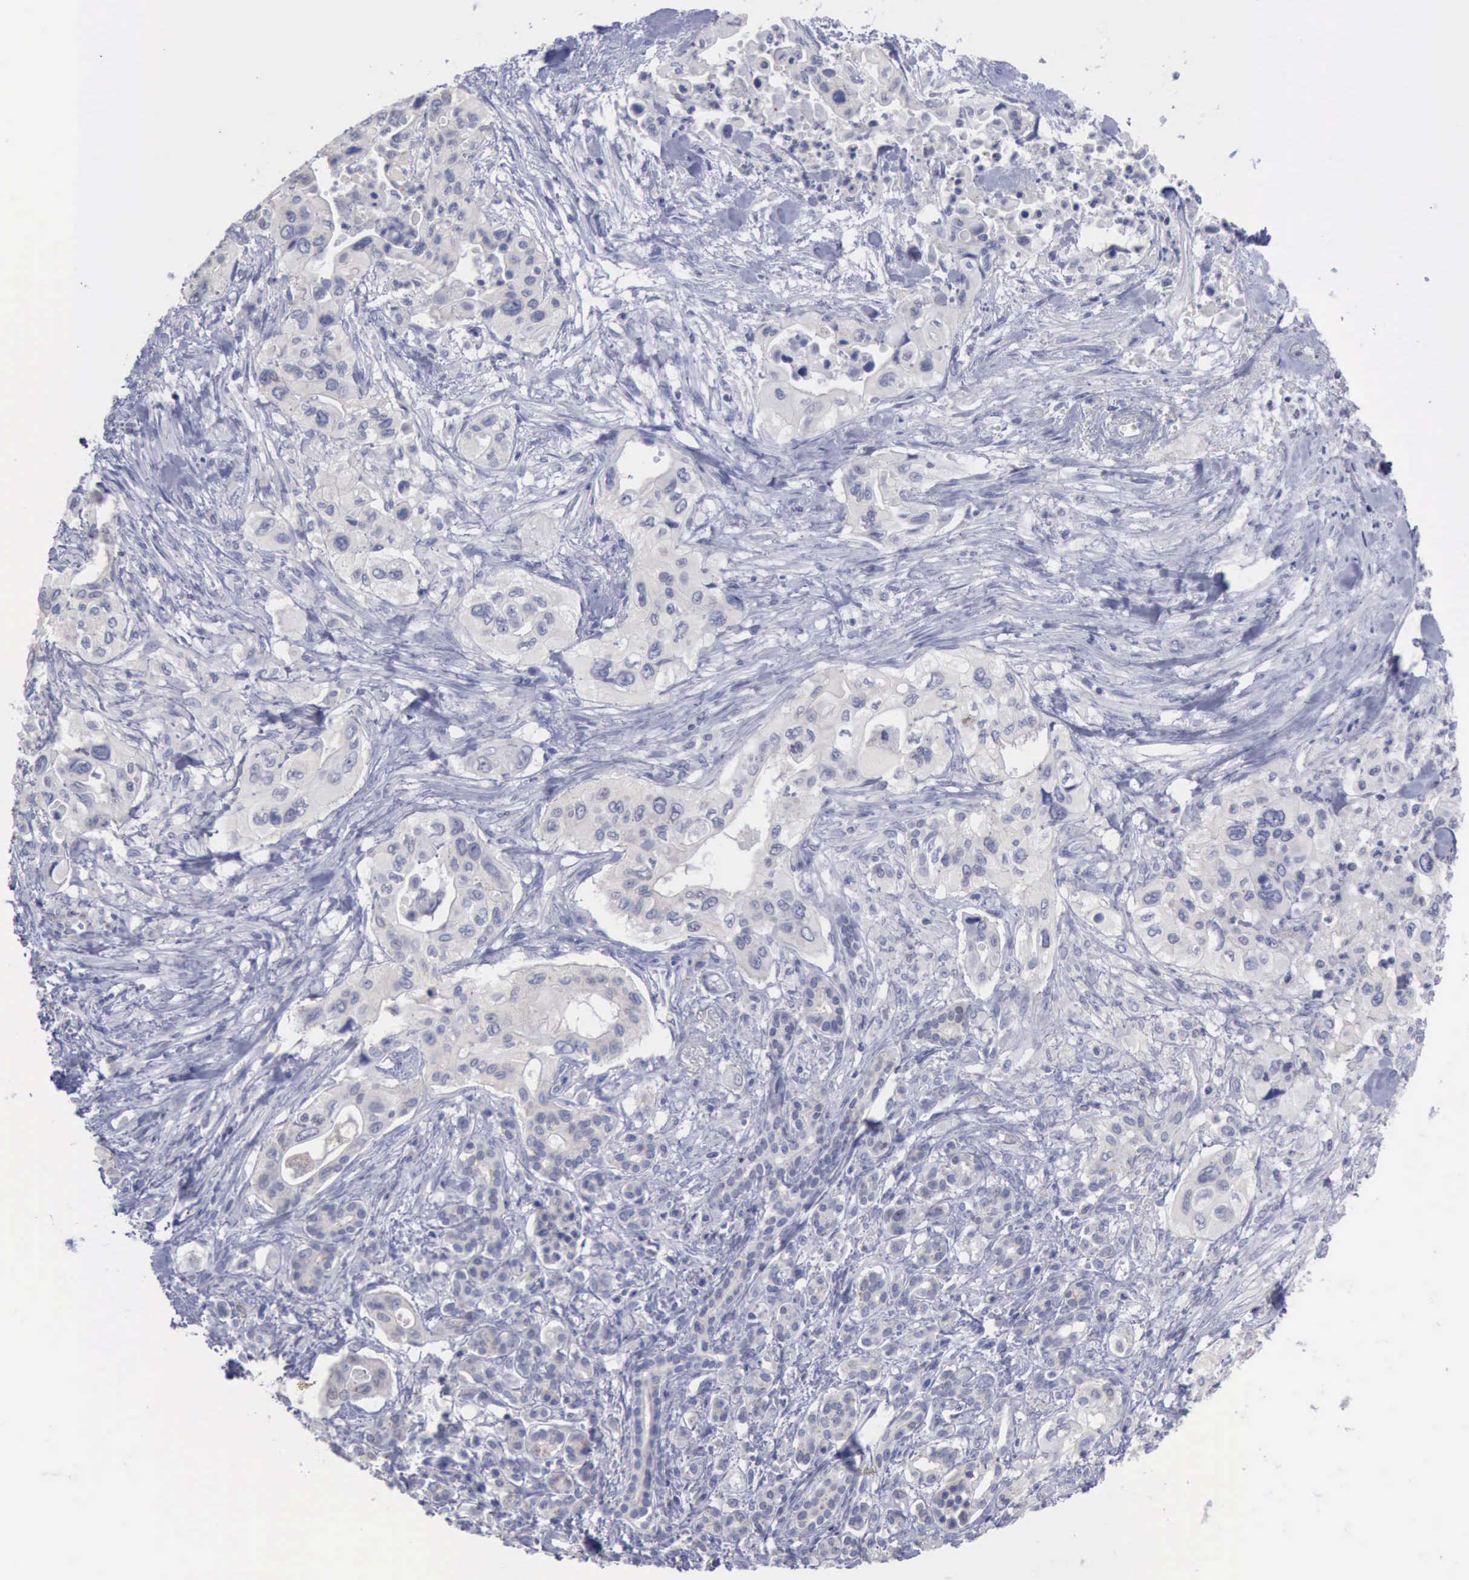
{"staining": {"intensity": "negative", "quantity": "none", "location": "none"}, "tissue": "pancreatic cancer", "cell_type": "Tumor cells", "image_type": "cancer", "snomed": [{"axis": "morphology", "description": "Adenocarcinoma, NOS"}, {"axis": "topography", "description": "Pancreas"}], "caption": "Human pancreatic cancer (adenocarcinoma) stained for a protein using immunohistochemistry shows no positivity in tumor cells.", "gene": "SATB2", "patient": {"sex": "male", "age": 77}}